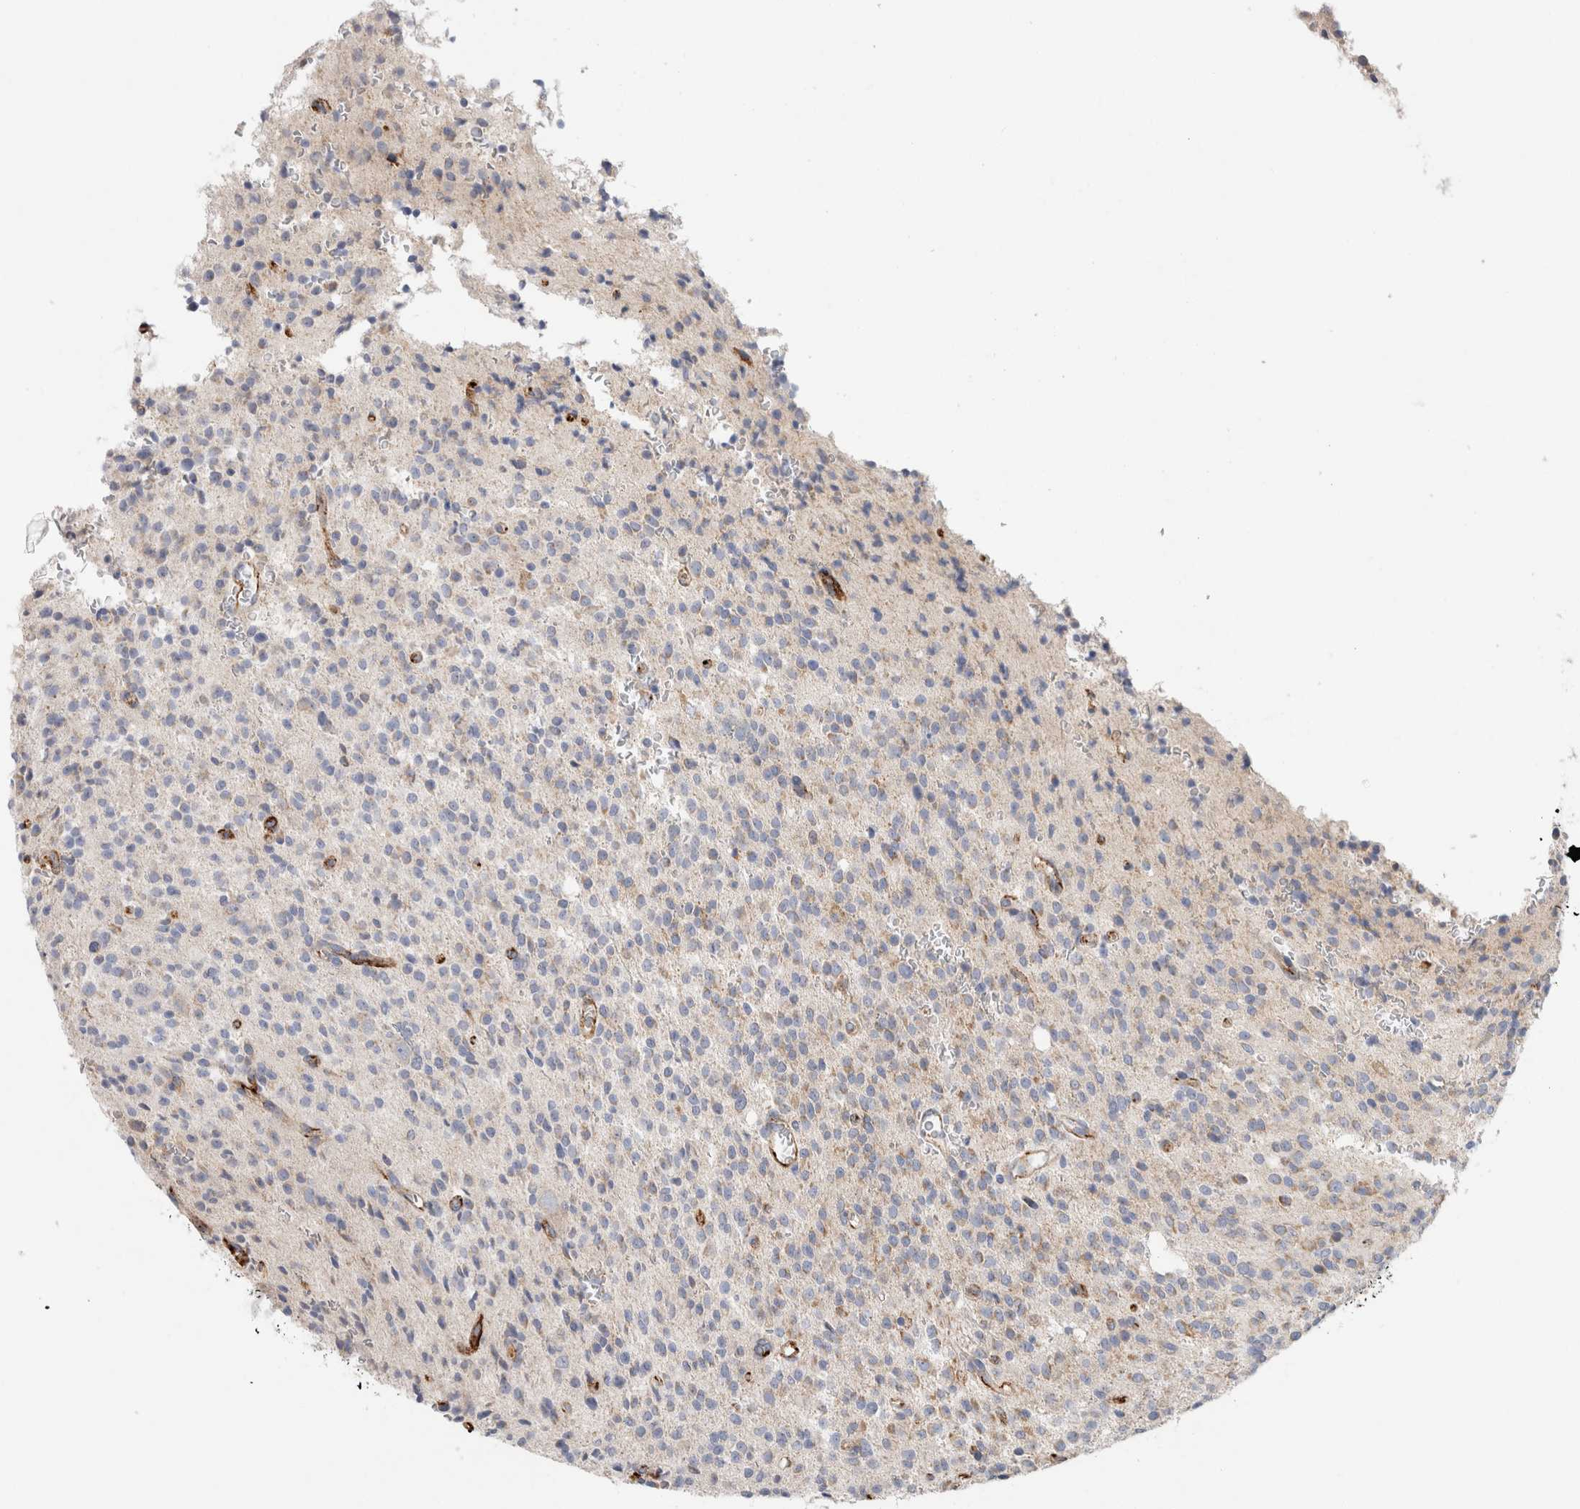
{"staining": {"intensity": "weak", "quantity": "25%-75%", "location": "cytoplasmic/membranous"}, "tissue": "glioma", "cell_type": "Tumor cells", "image_type": "cancer", "snomed": [{"axis": "morphology", "description": "Glioma, malignant, High grade"}, {"axis": "topography", "description": "Brain"}], "caption": "Malignant glioma (high-grade) stained with a brown dye demonstrates weak cytoplasmic/membranous positive expression in approximately 25%-75% of tumor cells.", "gene": "IARS2", "patient": {"sex": "male", "age": 34}}